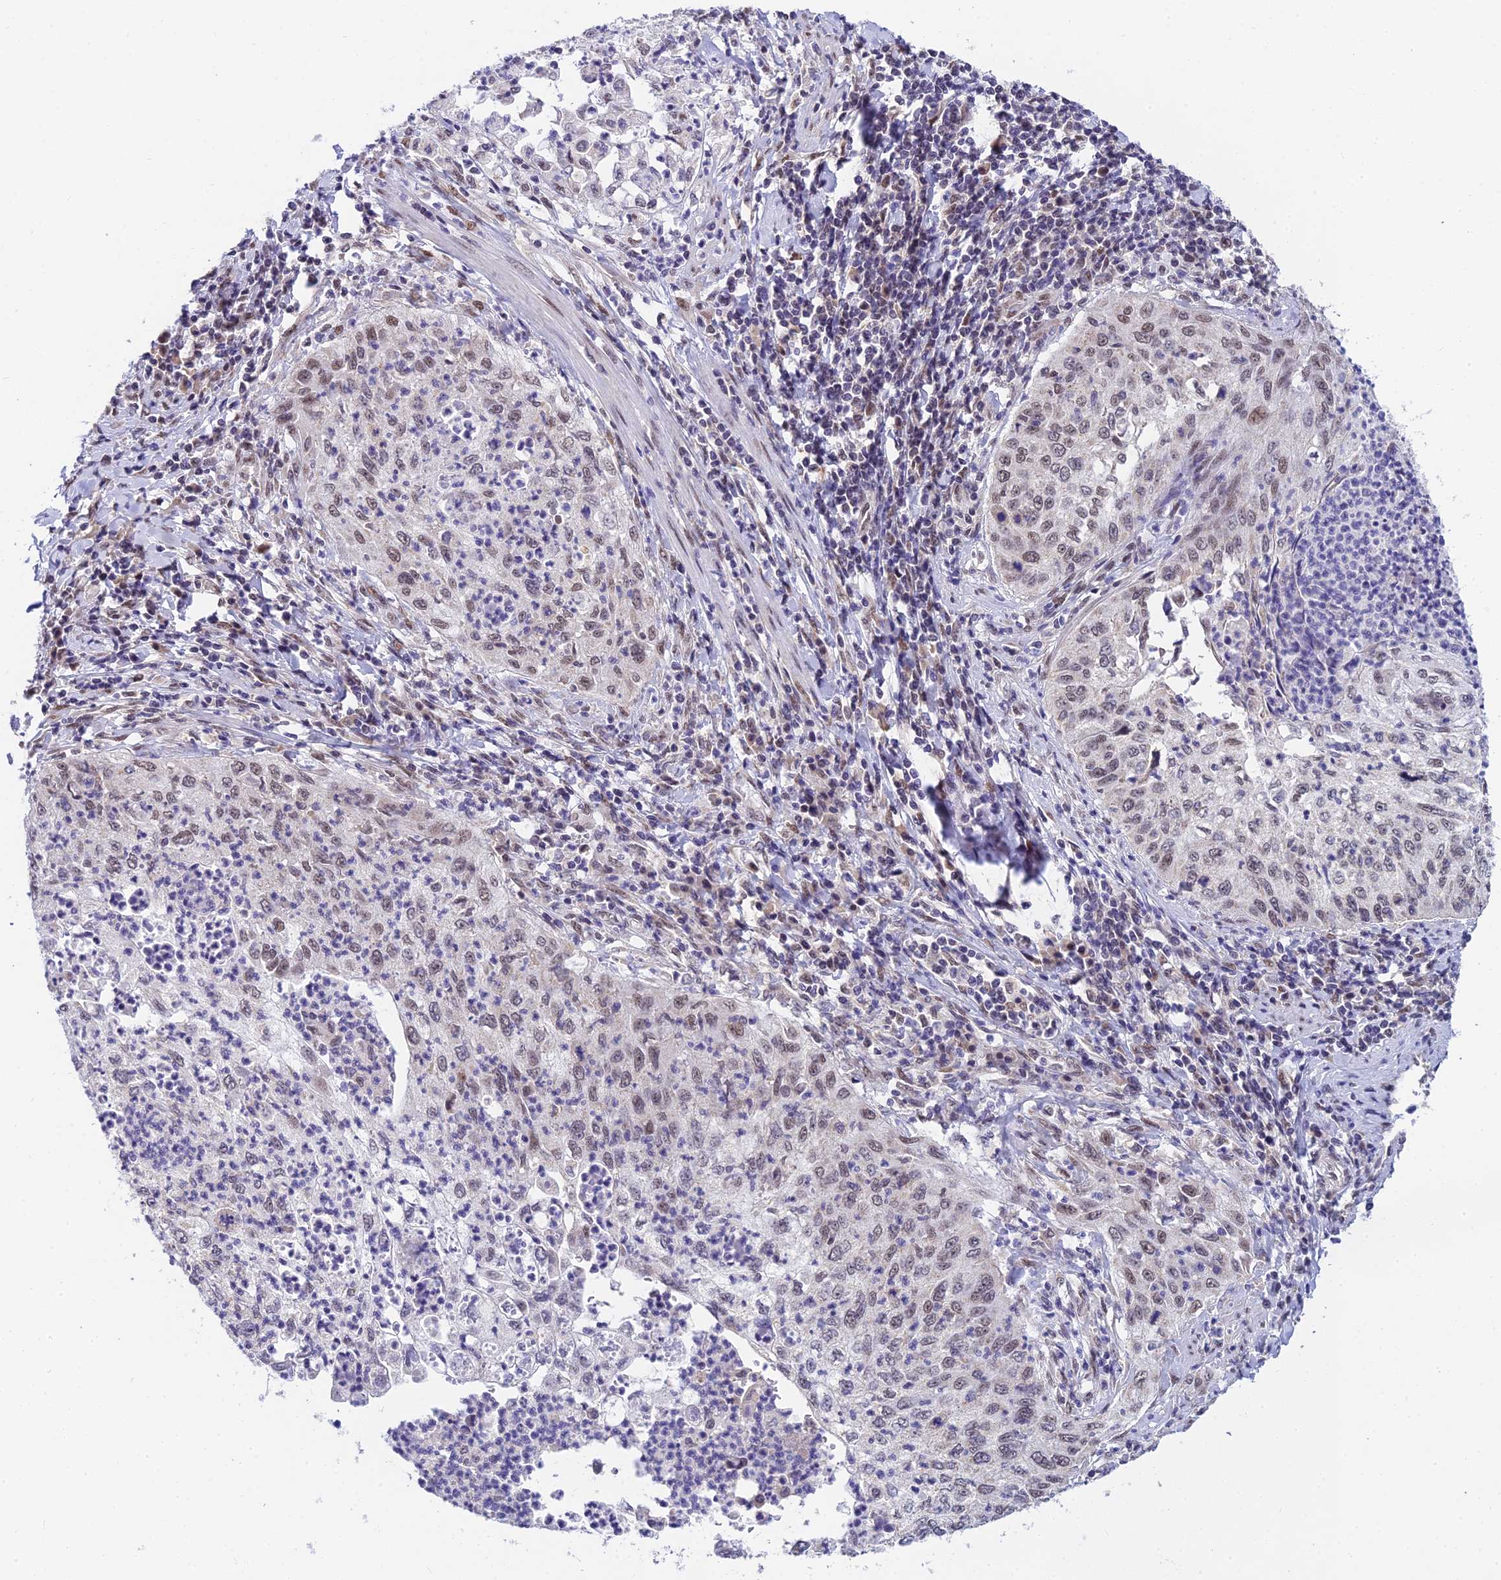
{"staining": {"intensity": "weak", "quantity": "25%-75%", "location": "nuclear"}, "tissue": "cervical cancer", "cell_type": "Tumor cells", "image_type": "cancer", "snomed": [{"axis": "morphology", "description": "Squamous cell carcinoma, NOS"}, {"axis": "topography", "description": "Cervix"}], "caption": "Brown immunohistochemical staining in human cervical squamous cell carcinoma exhibits weak nuclear expression in about 25%-75% of tumor cells. (Stains: DAB (3,3'-diaminobenzidine) in brown, nuclei in blue, Microscopy: brightfield microscopy at high magnification).", "gene": "C2orf49", "patient": {"sex": "female", "age": 30}}